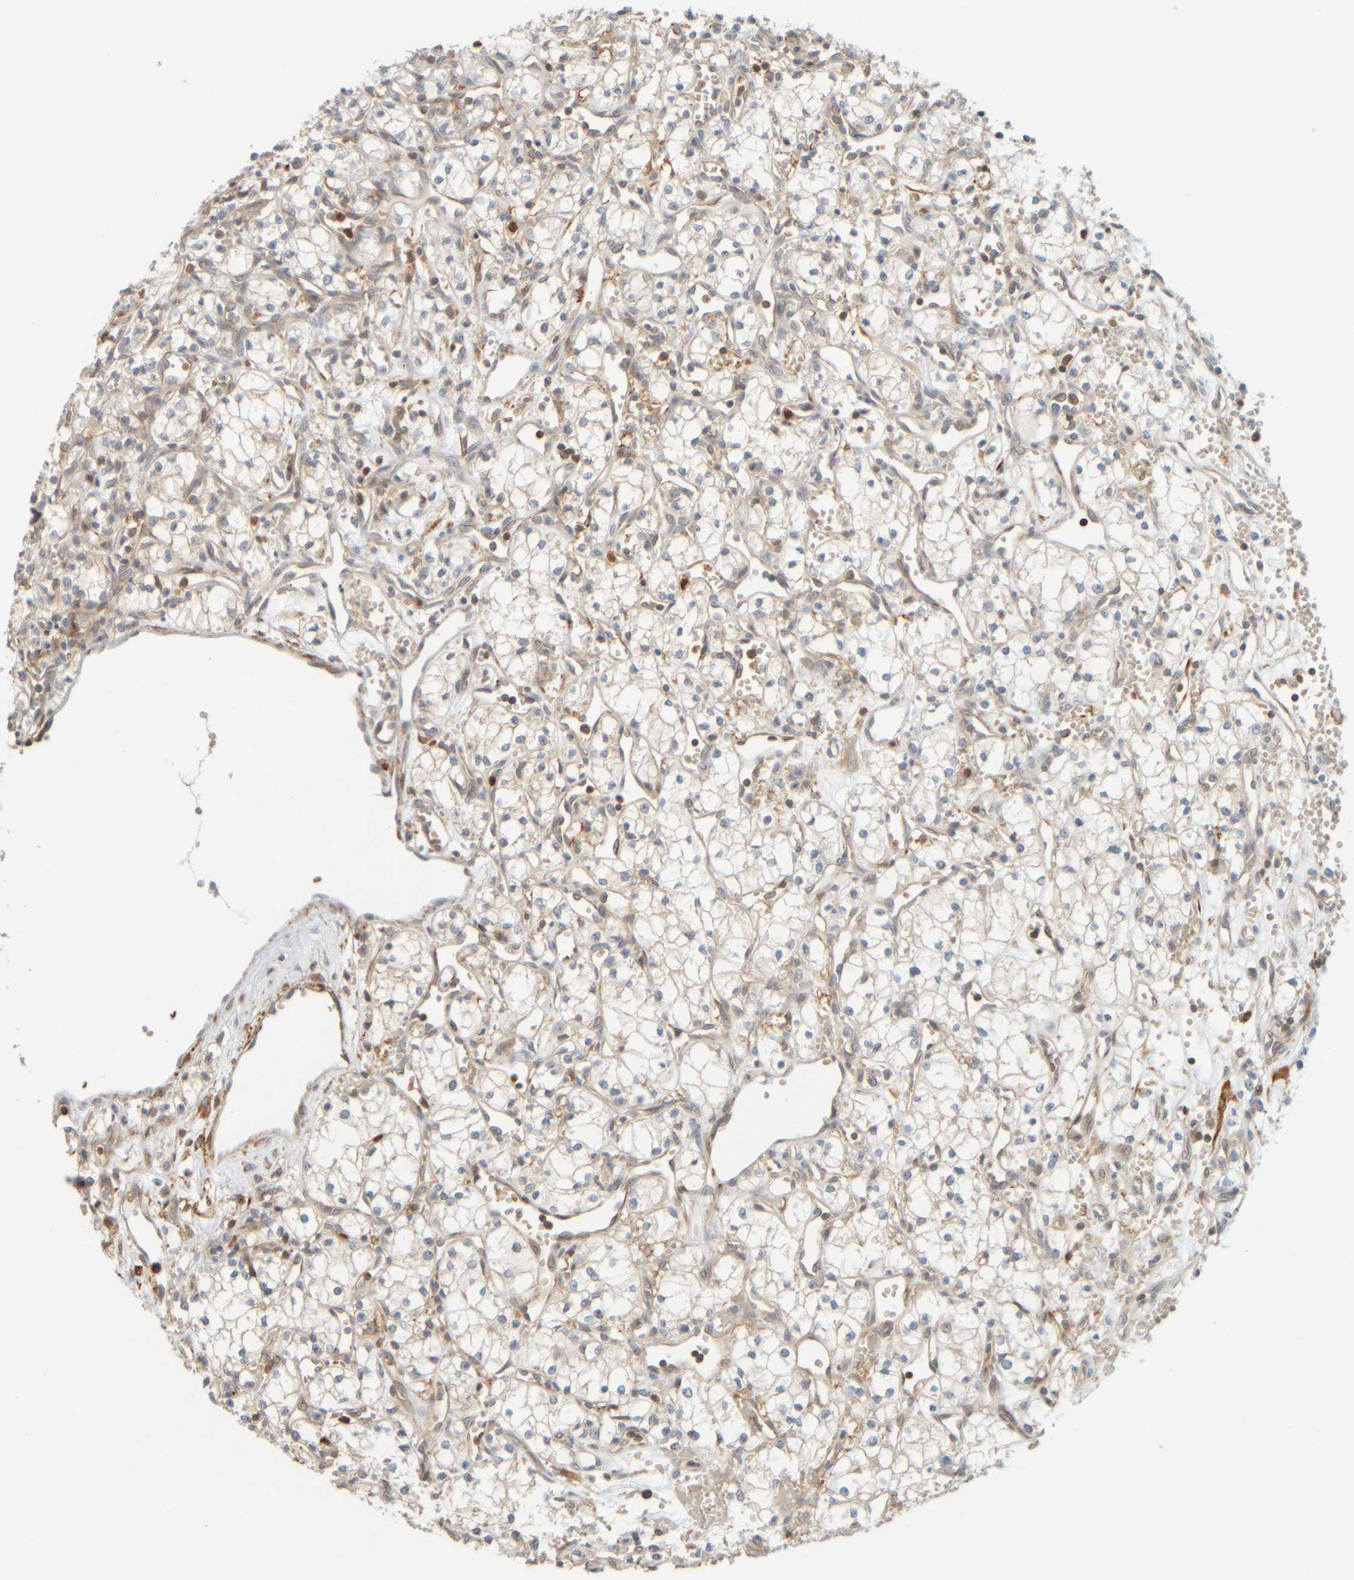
{"staining": {"intensity": "weak", "quantity": ">75%", "location": "cytoplasmic/membranous"}, "tissue": "renal cancer", "cell_type": "Tumor cells", "image_type": "cancer", "snomed": [{"axis": "morphology", "description": "Adenocarcinoma, NOS"}, {"axis": "topography", "description": "Kidney"}], "caption": "Protein positivity by immunohistochemistry demonstrates weak cytoplasmic/membranous expression in about >75% of tumor cells in renal cancer (adenocarcinoma). (IHC, brightfield microscopy, high magnification).", "gene": "PTGES3L-AARSD1", "patient": {"sex": "male", "age": 59}}